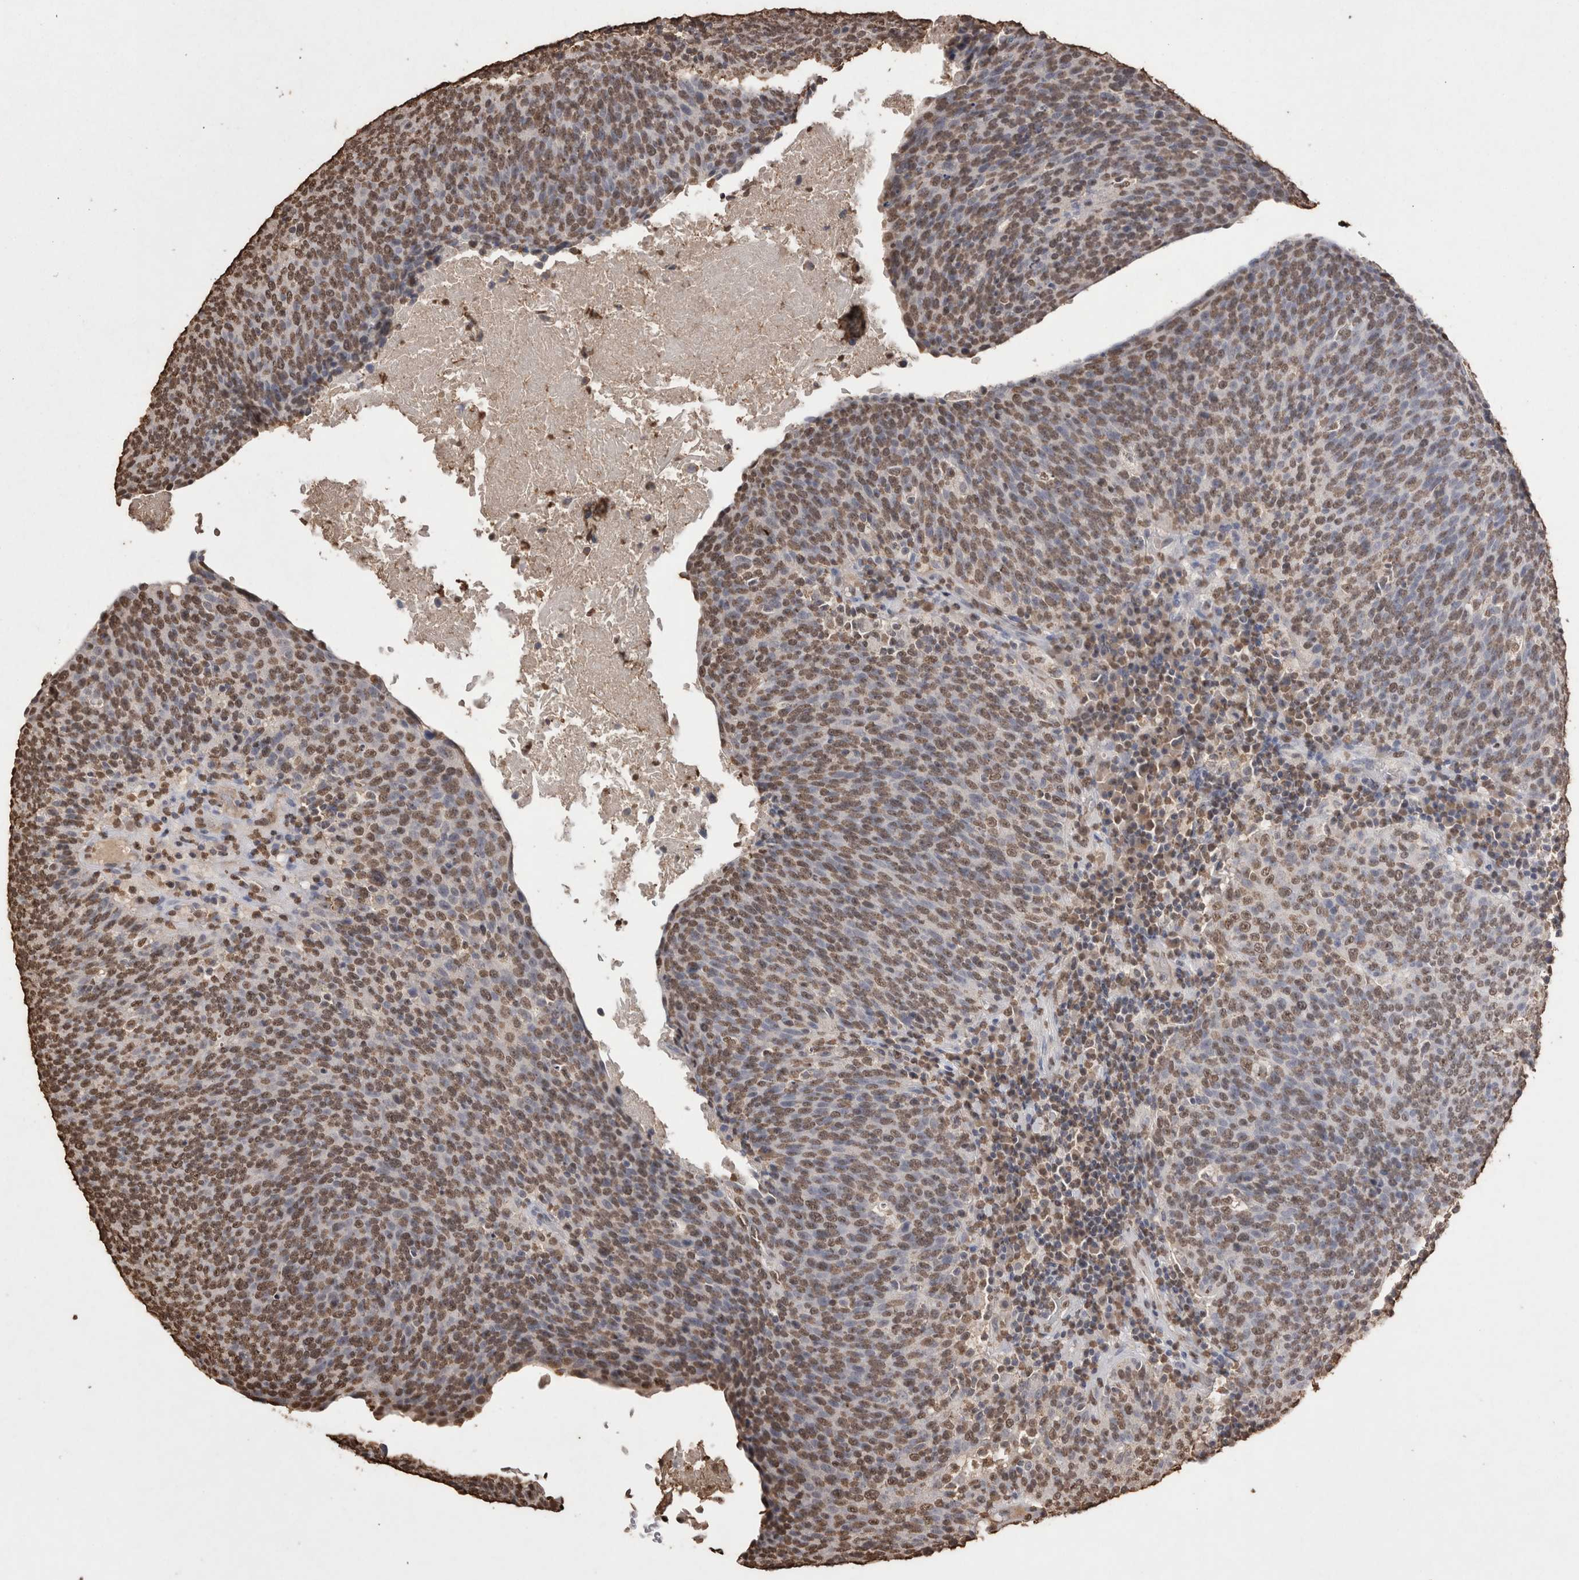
{"staining": {"intensity": "moderate", "quantity": ">75%", "location": "nuclear"}, "tissue": "head and neck cancer", "cell_type": "Tumor cells", "image_type": "cancer", "snomed": [{"axis": "morphology", "description": "Squamous cell carcinoma, NOS"}, {"axis": "morphology", "description": "Squamous cell carcinoma, metastatic, NOS"}, {"axis": "topography", "description": "Lymph node"}, {"axis": "topography", "description": "Head-Neck"}], "caption": "This is a photomicrograph of immunohistochemistry (IHC) staining of head and neck squamous cell carcinoma, which shows moderate positivity in the nuclear of tumor cells.", "gene": "POU5F1", "patient": {"sex": "male", "age": 62}}